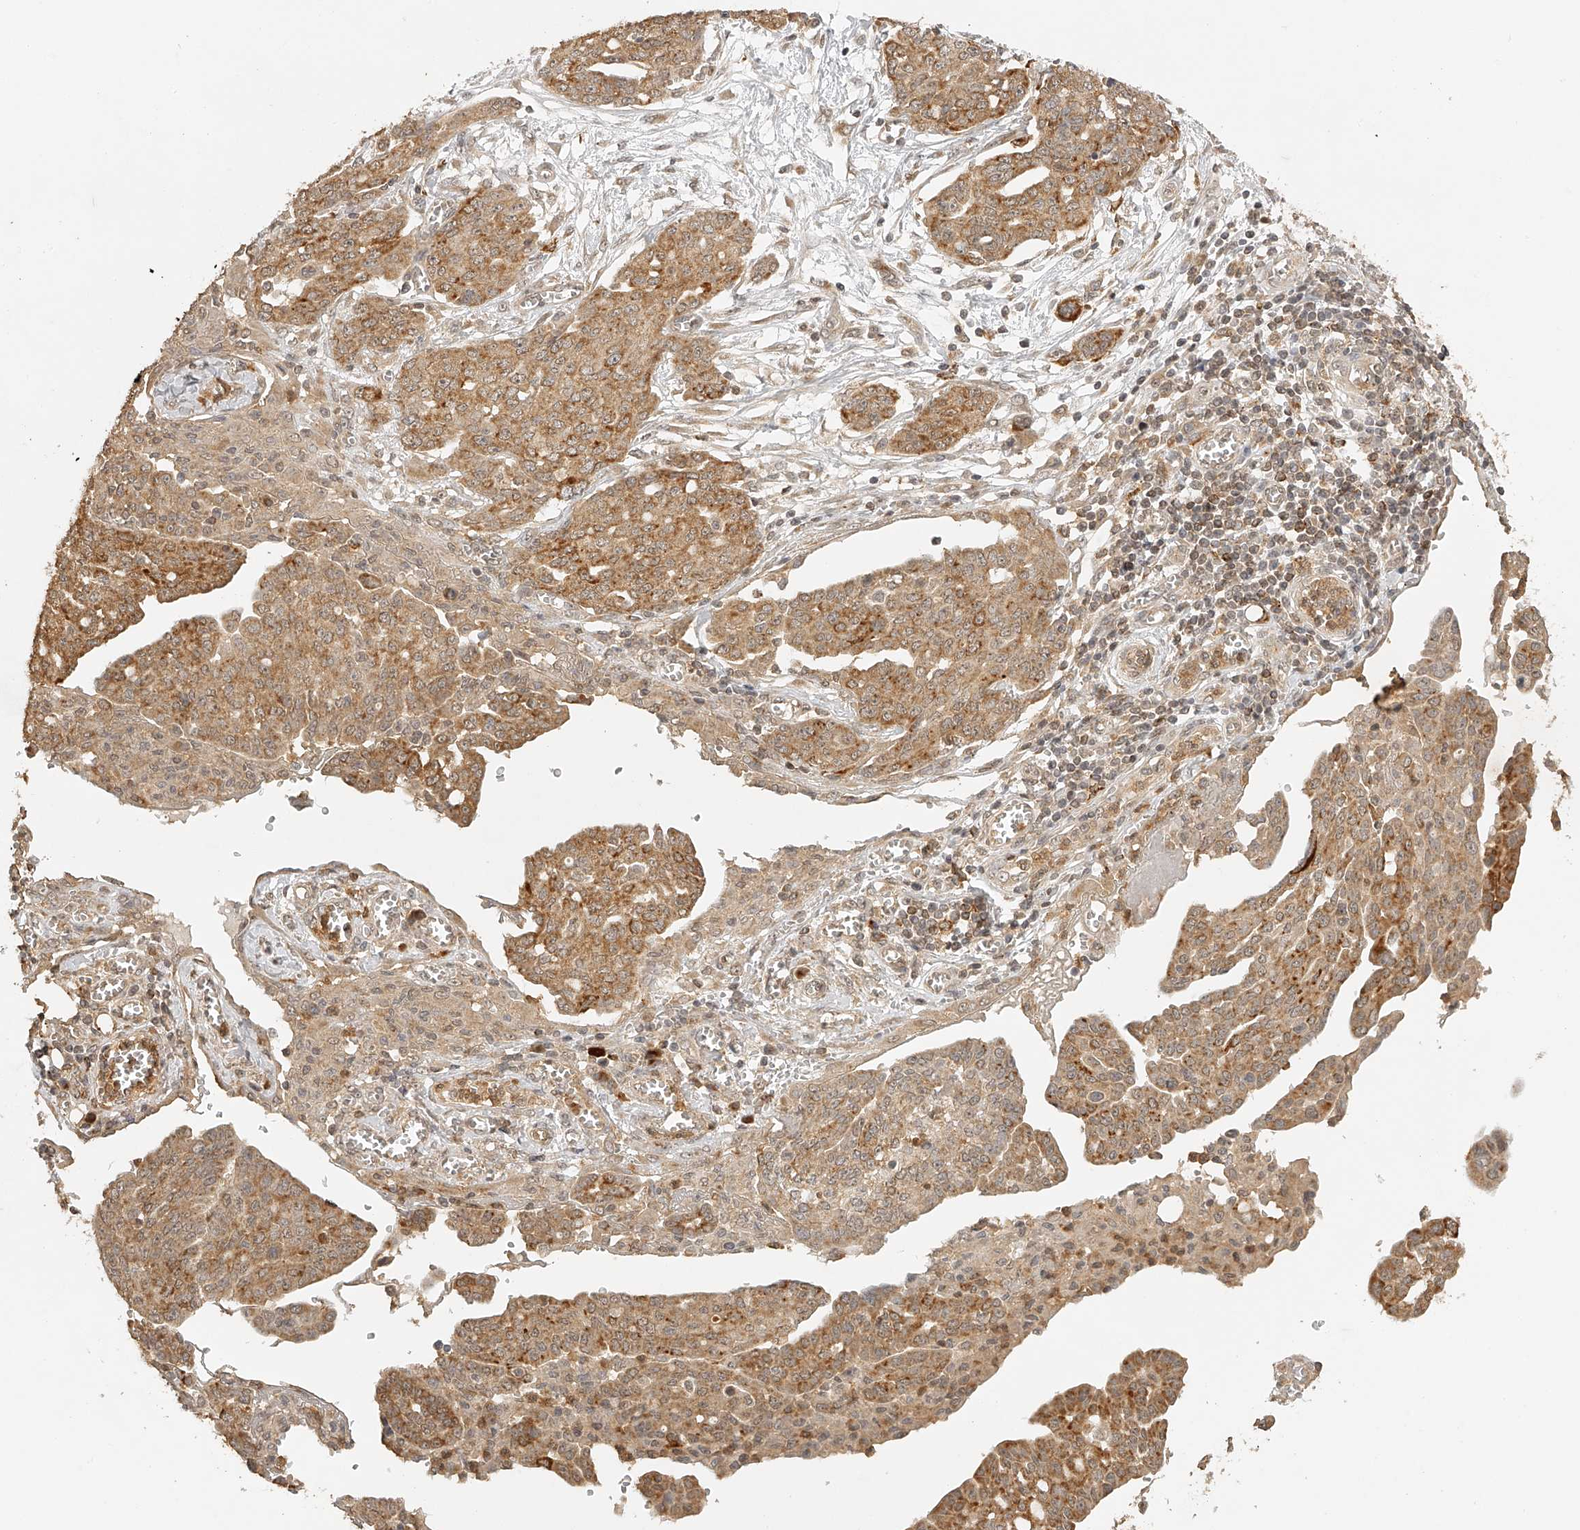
{"staining": {"intensity": "moderate", "quantity": ">75%", "location": "cytoplasmic/membranous"}, "tissue": "ovarian cancer", "cell_type": "Tumor cells", "image_type": "cancer", "snomed": [{"axis": "morphology", "description": "Cystadenocarcinoma, serous, NOS"}, {"axis": "topography", "description": "Soft tissue"}, {"axis": "topography", "description": "Ovary"}], "caption": "A brown stain labels moderate cytoplasmic/membranous positivity of a protein in ovarian serous cystadenocarcinoma tumor cells.", "gene": "BCL2L11", "patient": {"sex": "female", "age": 57}}